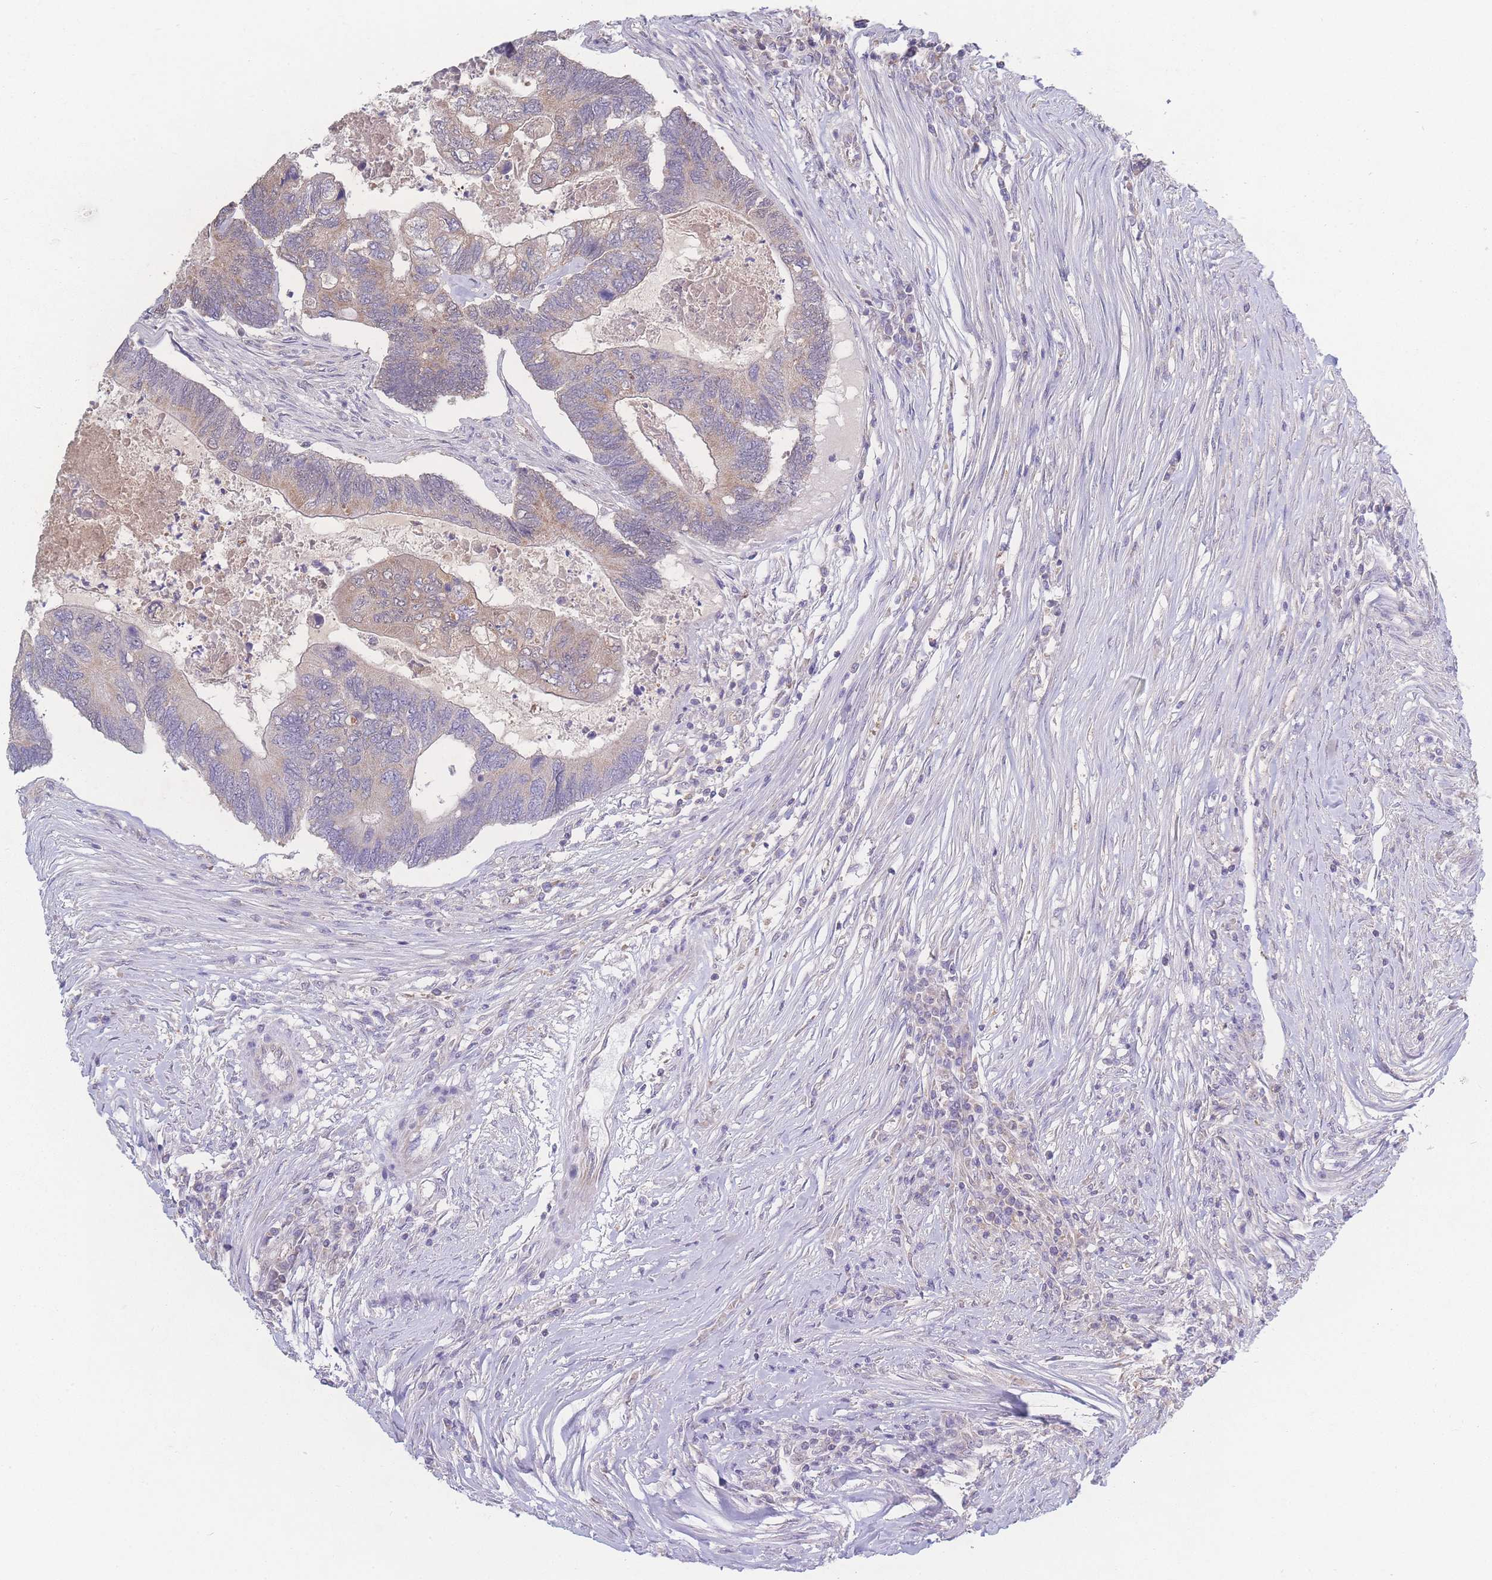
{"staining": {"intensity": "weak", "quantity": "25%-75%", "location": "cytoplasmic/membranous"}, "tissue": "colorectal cancer", "cell_type": "Tumor cells", "image_type": "cancer", "snomed": [{"axis": "morphology", "description": "Adenocarcinoma, NOS"}, {"axis": "topography", "description": "Colon"}], "caption": "Immunohistochemistry micrograph of neoplastic tissue: adenocarcinoma (colorectal) stained using IHC displays low levels of weak protein expression localized specifically in the cytoplasmic/membranous of tumor cells, appearing as a cytoplasmic/membranous brown color.", "gene": "GIPR", "patient": {"sex": "female", "age": 67}}